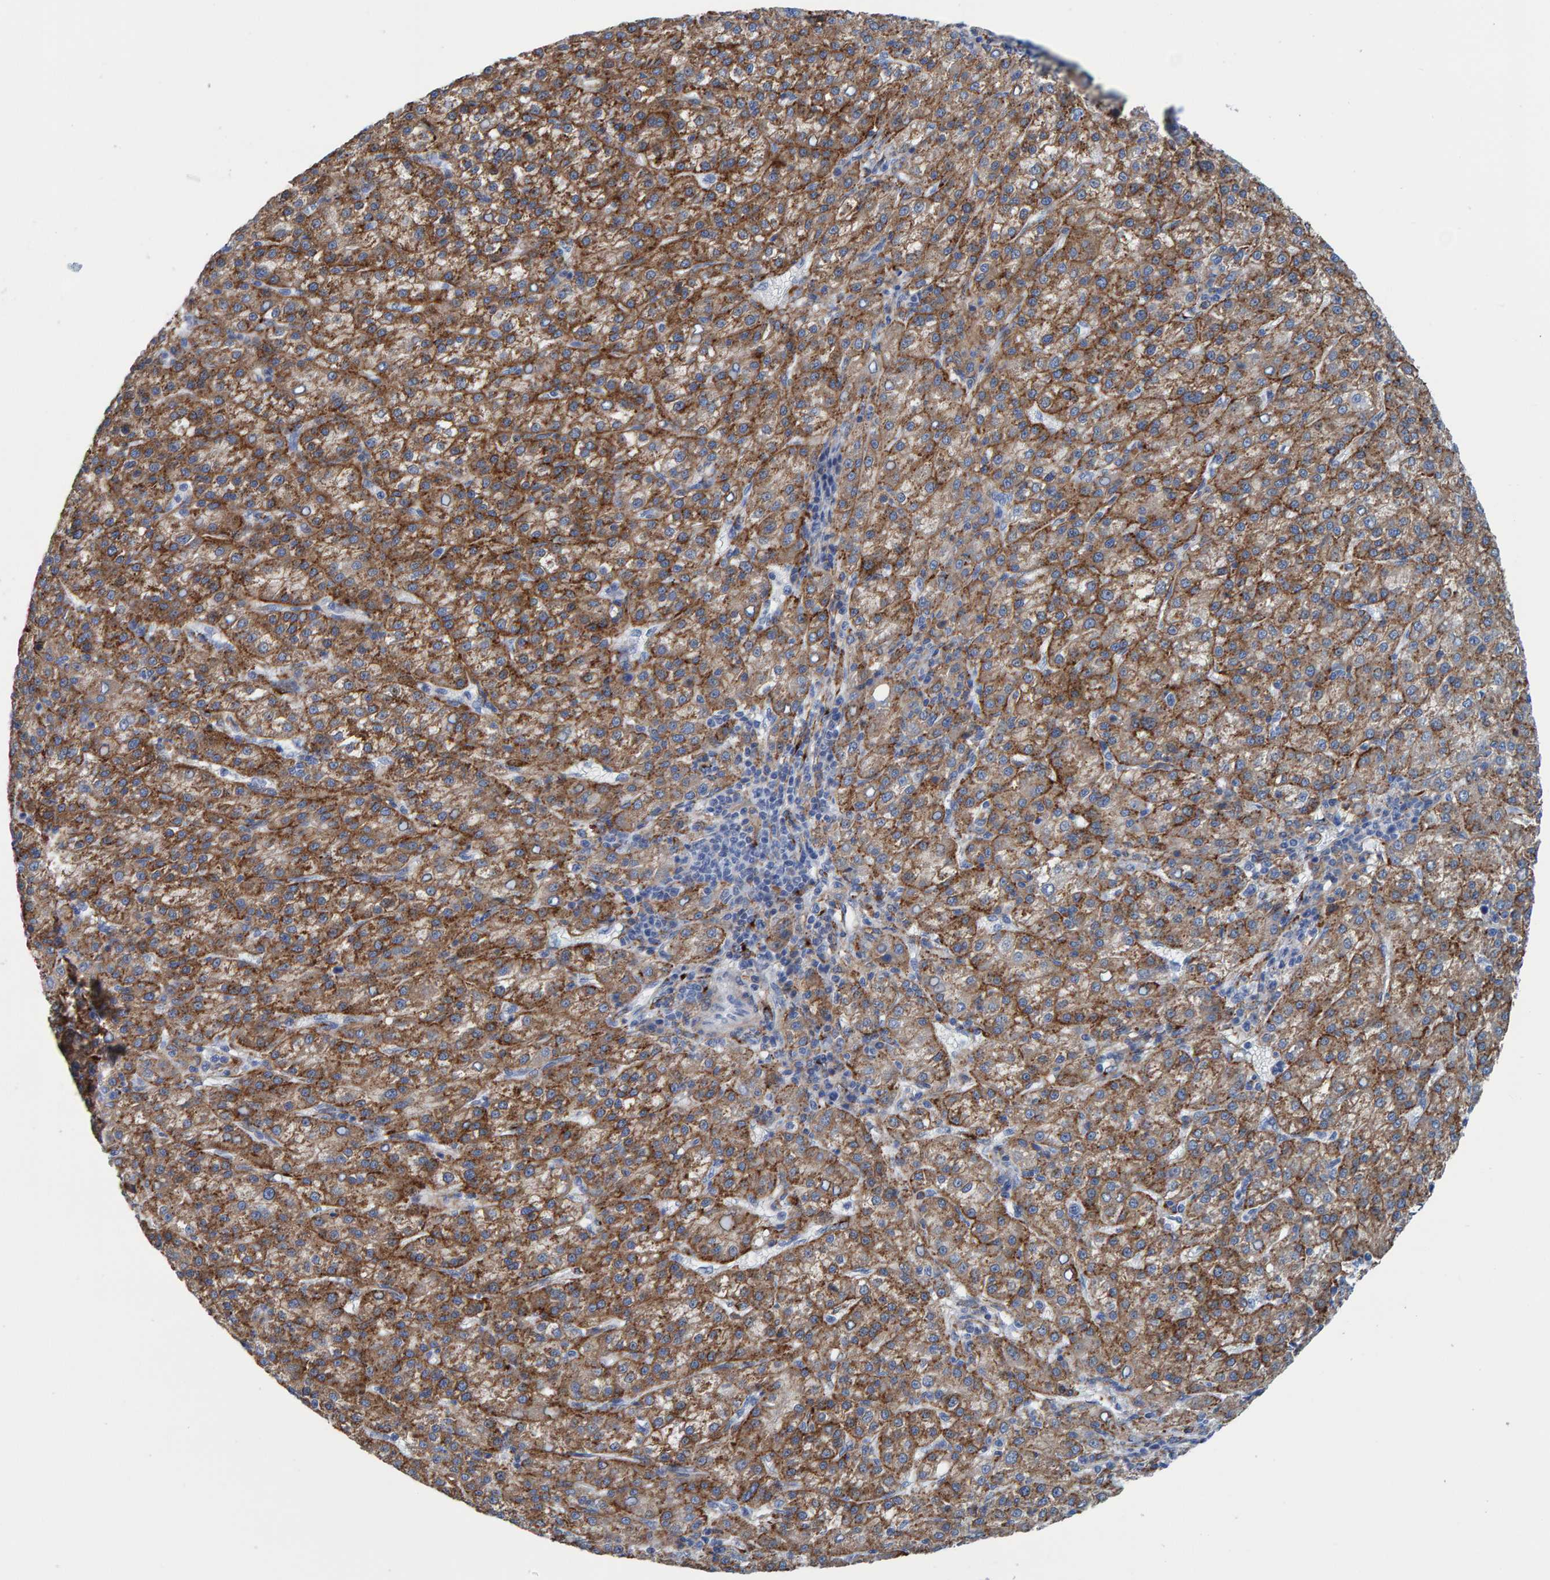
{"staining": {"intensity": "moderate", "quantity": ">75%", "location": "cytoplasmic/membranous"}, "tissue": "liver cancer", "cell_type": "Tumor cells", "image_type": "cancer", "snomed": [{"axis": "morphology", "description": "Carcinoma, Hepatocellular, NOS"}, {"axis": "topography", "description": "Liver"}], "caption": "Human hepatocellular carcinoma (liver) stained for a protein (brown) demonstrates moderate cytoplasmic/membranous positive expression in about >75% of tumor cells.", "gene": "LRP1", "patient": {"sex": "female", "age": 58}}